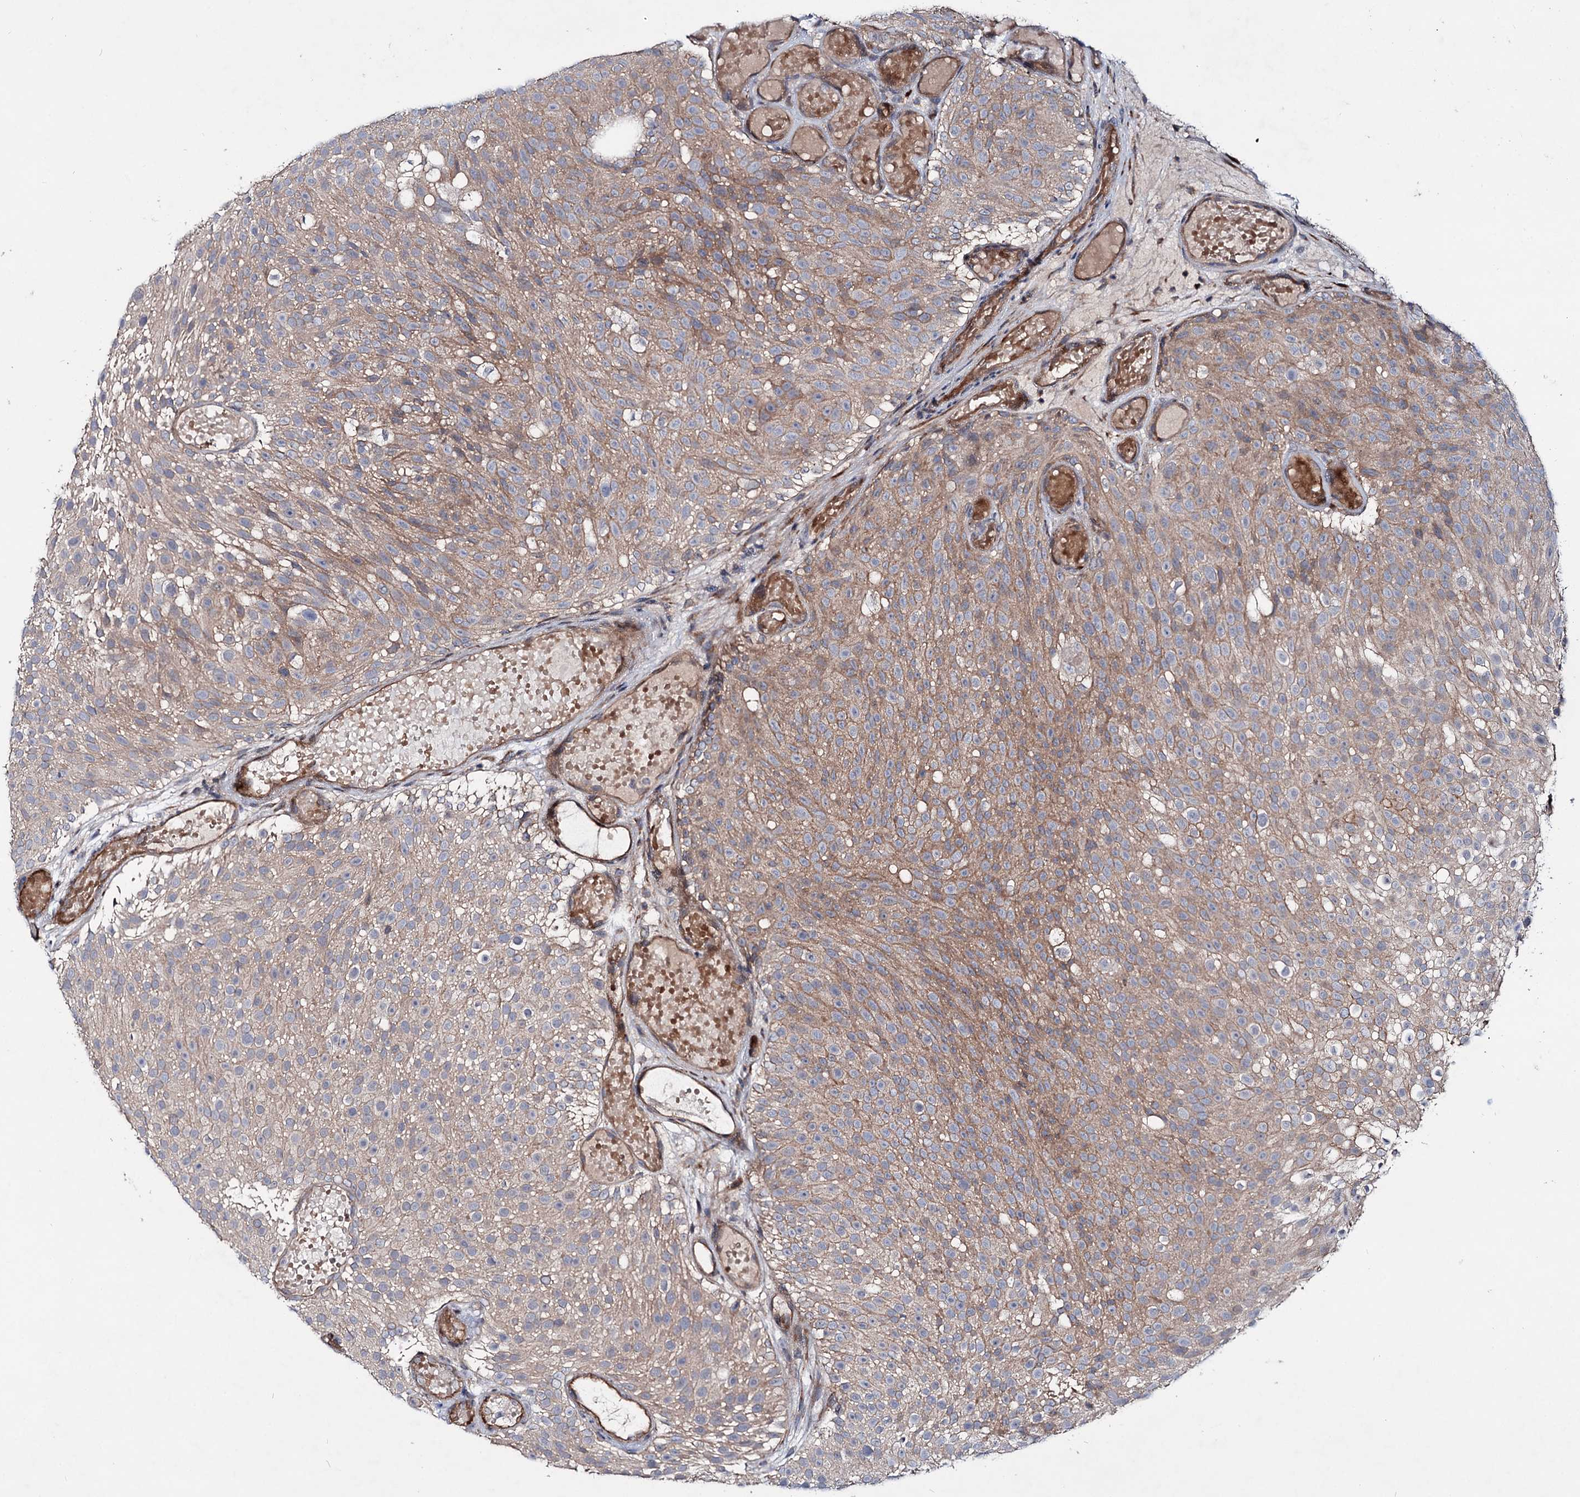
{"staining": {"intensity": "moderate", "quantity": "25%-75%", "location": "cytoplasmic/membranous"}, "tissue": "urothelial cancer", "cell_type": "Tumor cells", "image_type": "cancer", "snomed": [{"axis": "morphology", "description": "Urothelial carcinoma, Low grade"}, {"axis": "topography", "description": "Urinary bladder"}], "caption": "Immunohistochemistry (IHC) of low-grade urothelial carcinoma demonstrates medium levels of moderate cytoplasmic/membranous staining in about 25%-75% of tumor cells. Using DAB (3,3'-diaminobenzidine) (brown) and hematoxylin (blue) stains, captured at high magnification using brightfield microscopy.", "gene": "PTDSS2", "patient": {"sex": "male", "age": 78}}